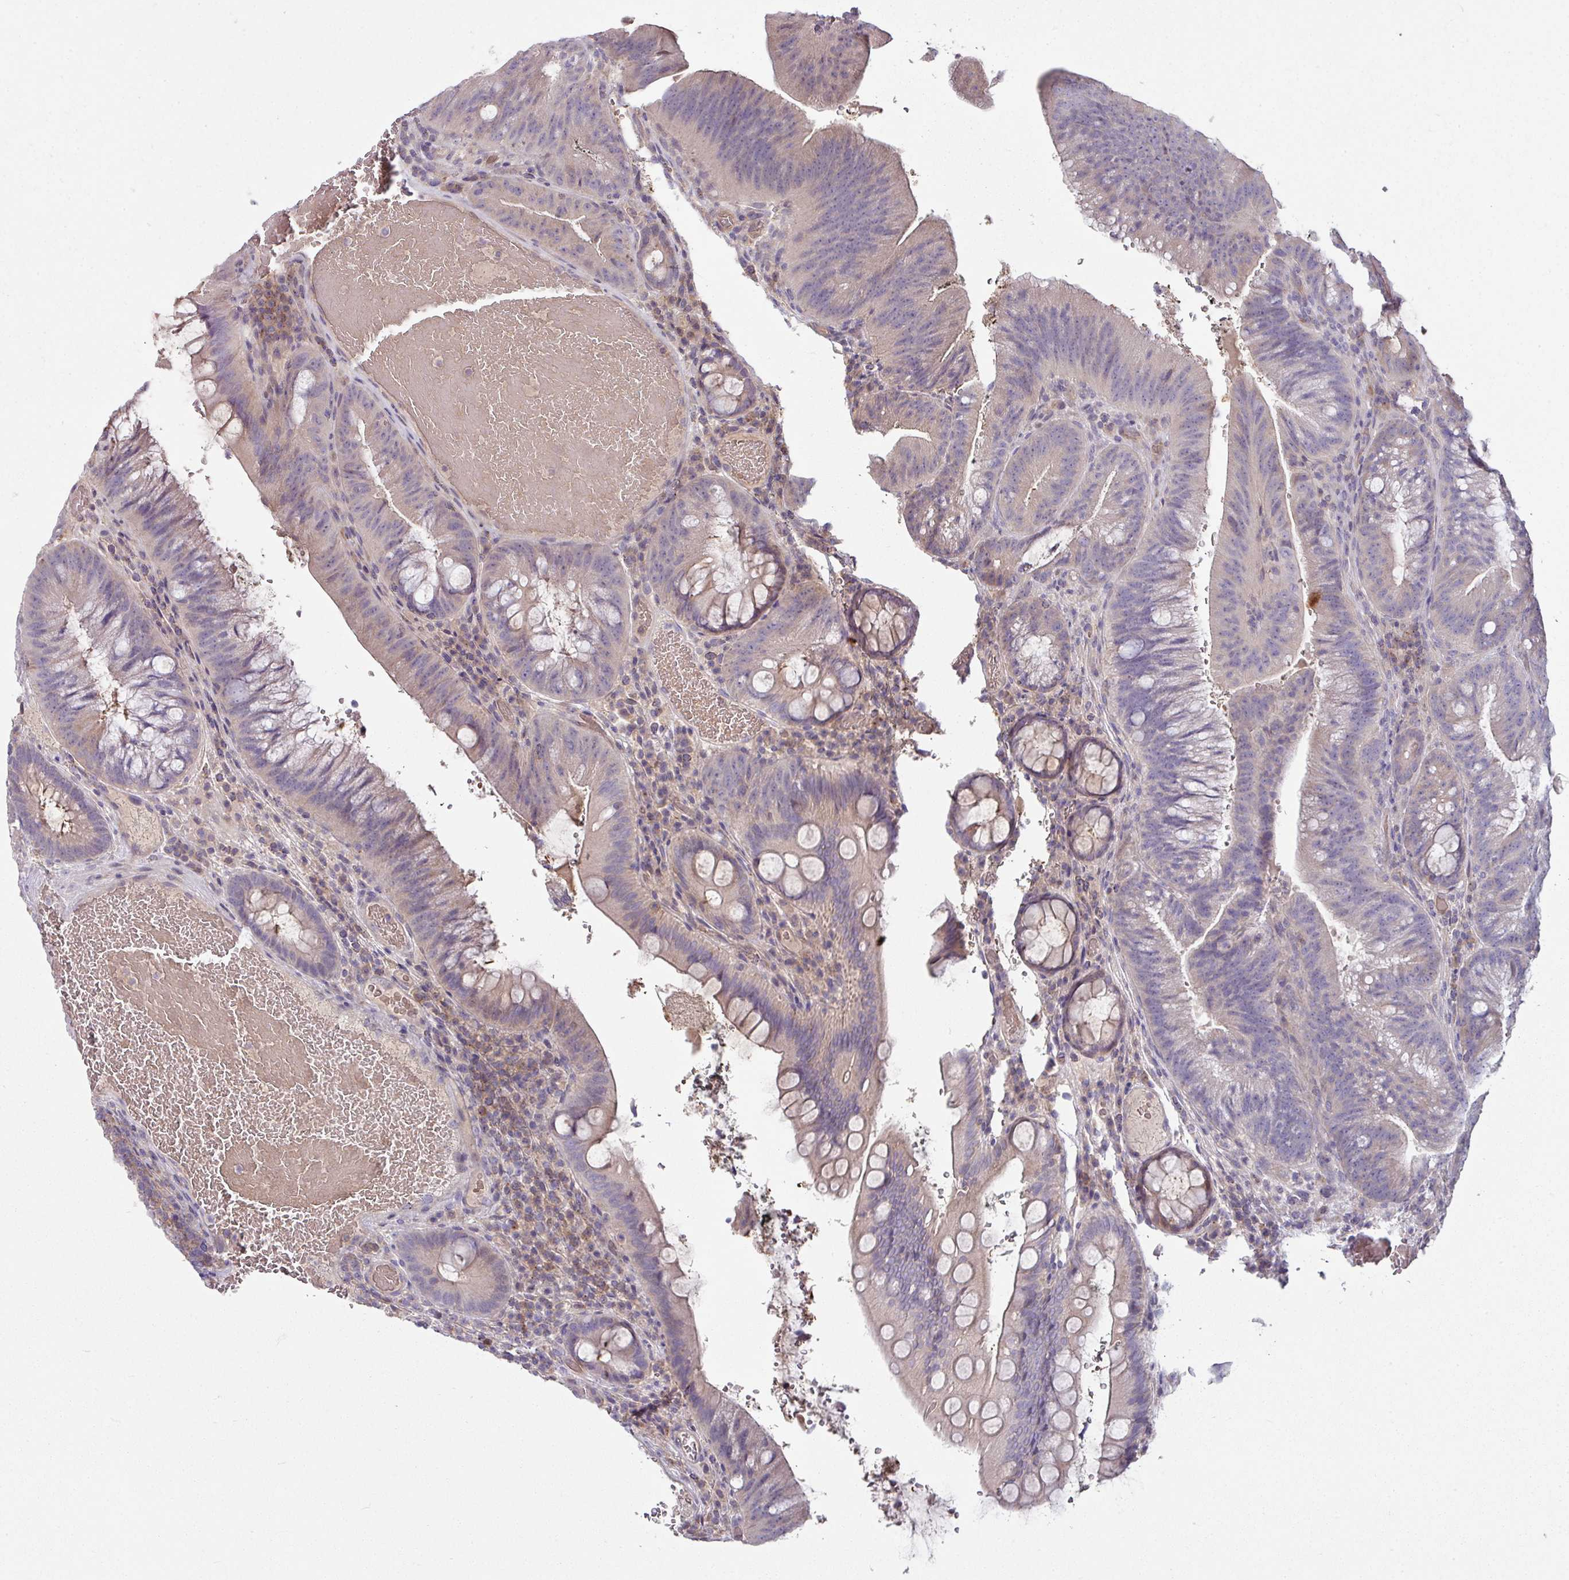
{"staining": {"intensity": "negative", "quantity": "none", "location": "none"}, "tissue": "colorectal cancer", "cell_type": "Tumor cells", "image_type": "cancer", "snomed": [{"axis": "morphology", "description": "Adenocarcinoma, NOS"}, {"axis": "topography", "description": "Colon"}], "caption": "High magnification brightfield microscopy of adenocarcinoma (colorectal) stained with DAB (3,3'-diaminobenzidine) (brown) and counterstained with hematoxylin (blue): tumor cells show no significant staining.", "gene": "SLAMF6", "patient": {"sex": "female", "age": 43}}